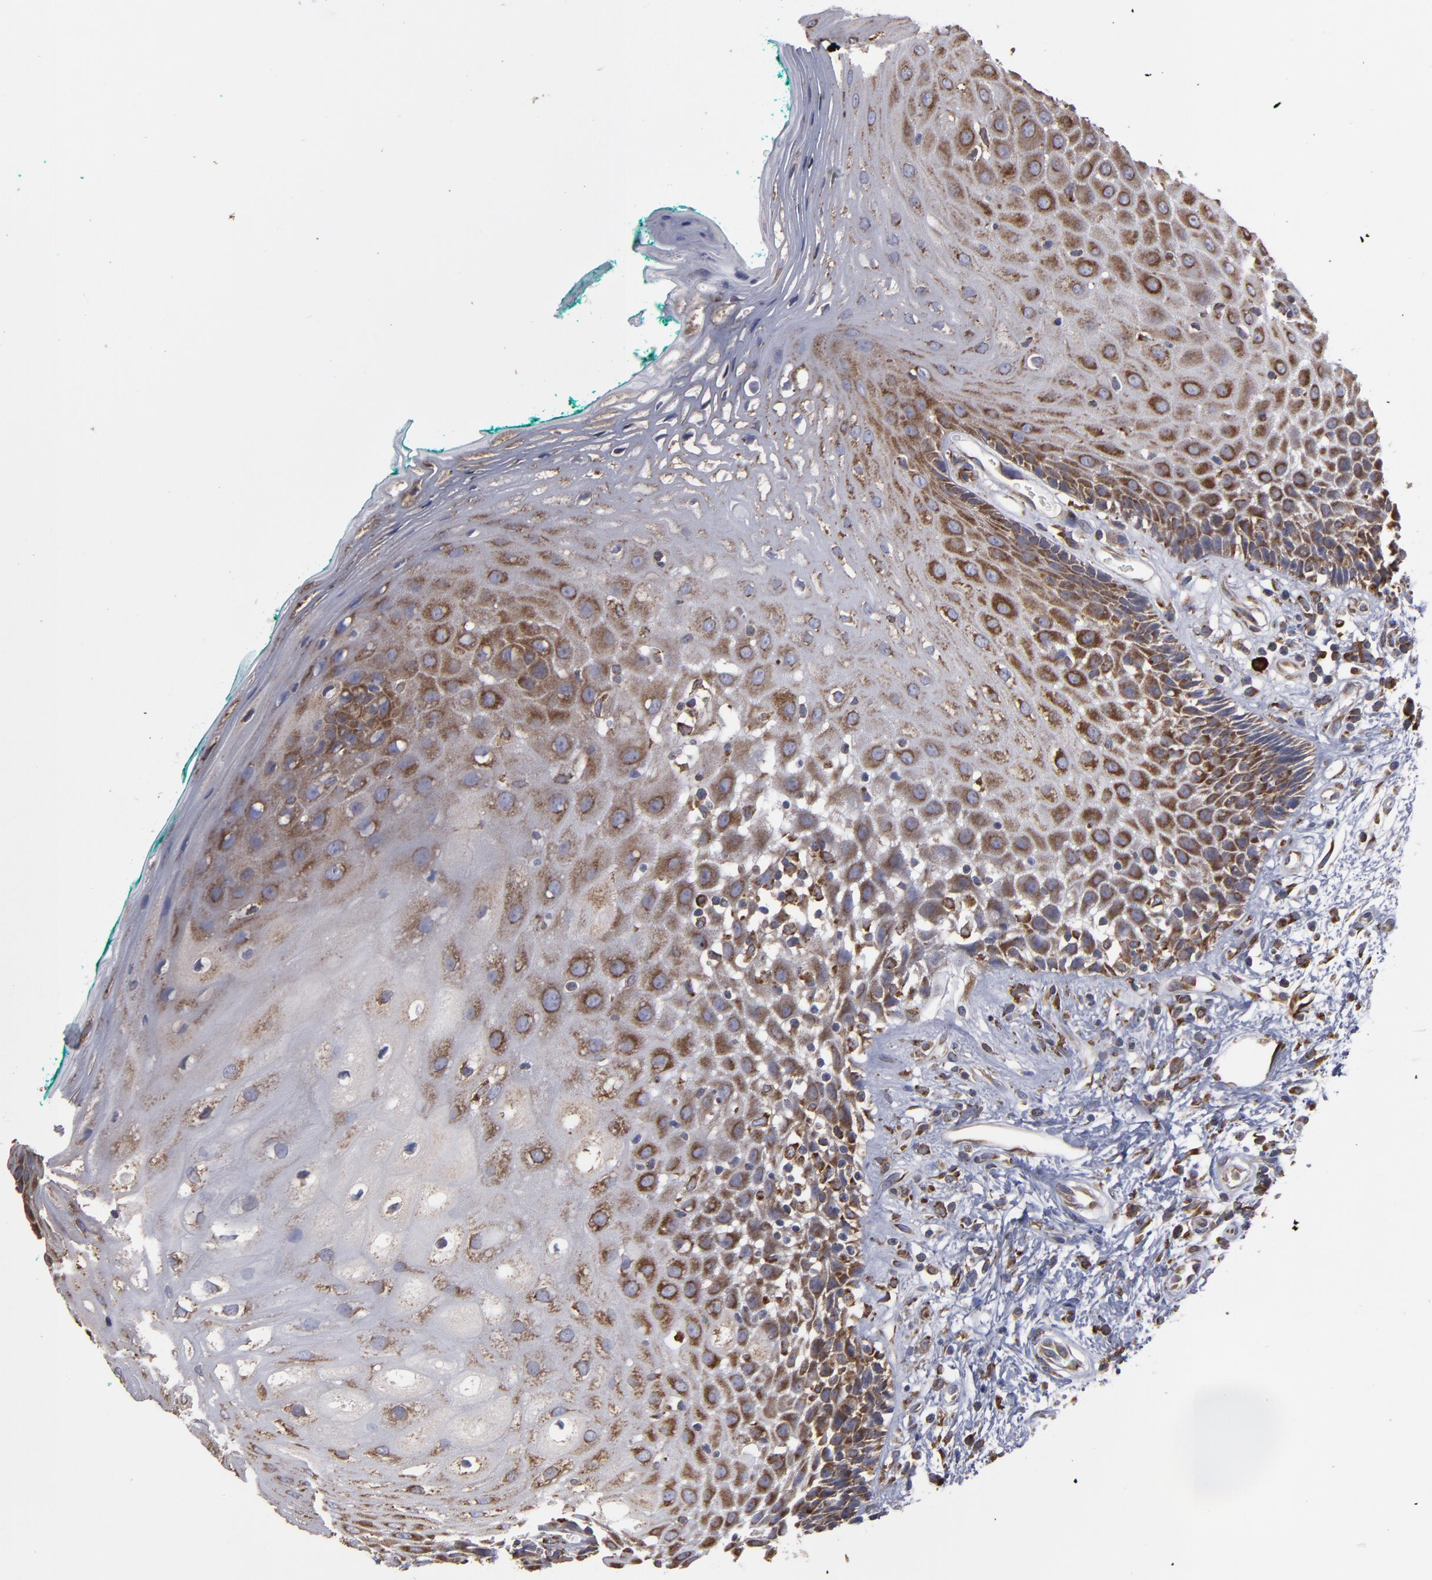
{"staining": {"intensity": "moderate", "quantity": ">75%", "location": "cytoplasmic/membranous"}, "tissue": "oral mucosa", "cell_type": "Squamous epithelial cells", "image_type": "normal", "snomed": [{"axis": "morphology", "description": "Normal tissue, NOS"}, {"axis": "morphology", "description": "Squamous cell carcinoma, NOS"}, {"axis": "topography", "description": "Skeletal muscle"}, {"axis": "topography", "description": "Oral tissue"}, {"axis": "topography", "description": "Head-Neck"}], "caption": "Immunohistochemistry (IHC) staining of normal oral mucosa, which displays medium levels of moderate cytoplasmic/membranous expression in about >75% of squamous epithelial cells indicating moderate cytoplasmic/membranous protein positivity. The staining was performed using DAB (brown) for protein detection and nuclei were counterstained in hematoxylin (blue).", "gene": "SND1", "patient": {"sex": "female", "age": 84}}